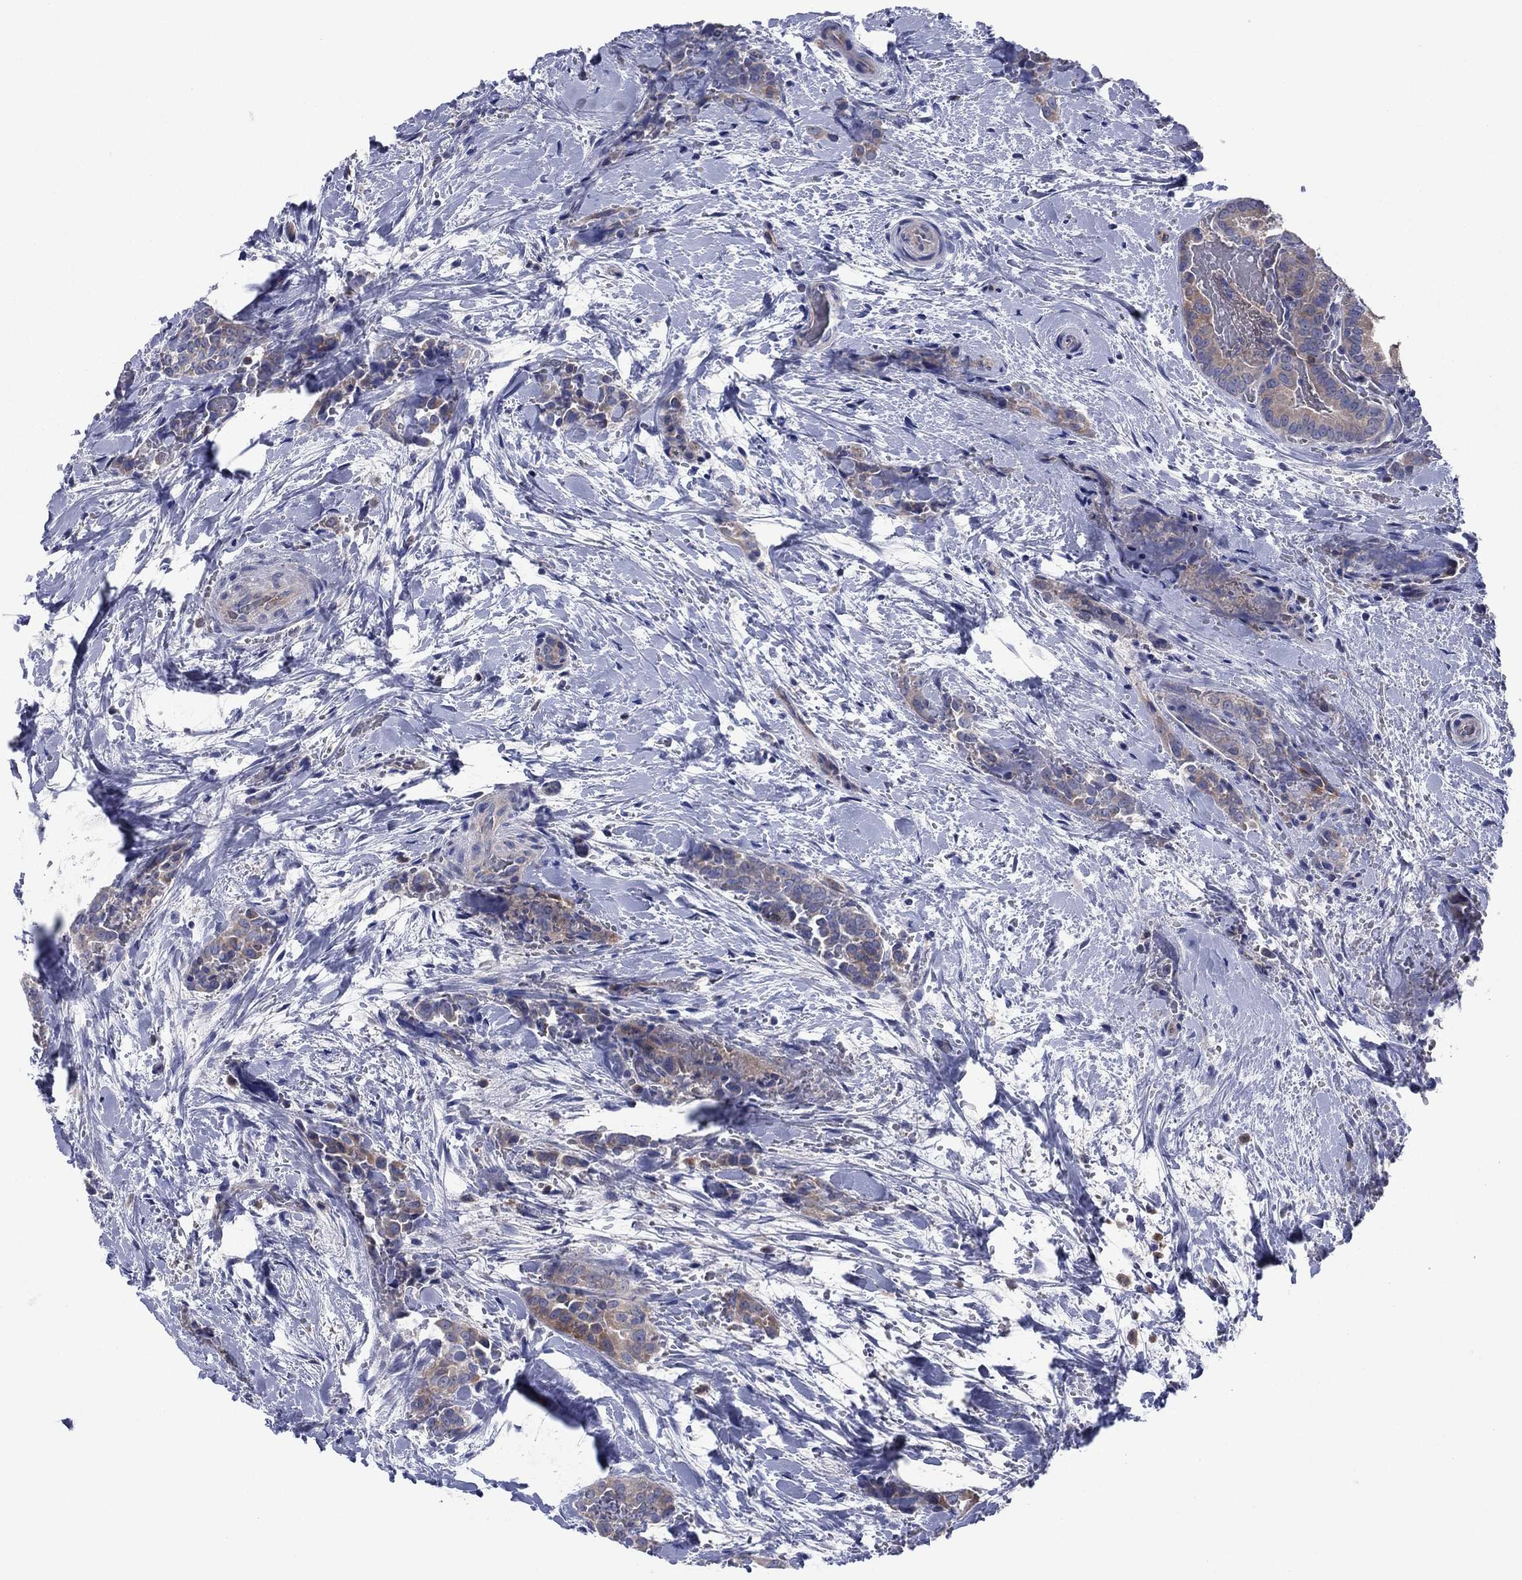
{"staining": {"intensity": "moderate", "quantity": "<25%", "location": "cytoplasmic/membranous"}, "tissue": "thyroid cancer", "cell_type": "Tumor cells", "image_type": "cancer", "snomed": [{"axis": "morphology", "description": "Papillary adenocarcinoma, NOS"}, {"axis": "topography", "description": "Thyroid gland"}], "caption": "Thyroid papillary adenocarcinoma stained for a protein (brown) reveals moderate cytoplasmic/membranous positive staining in approximately <25% of tumor cells.", "gene": "PVR", "patient": {"sex": "male", "age": 61}}